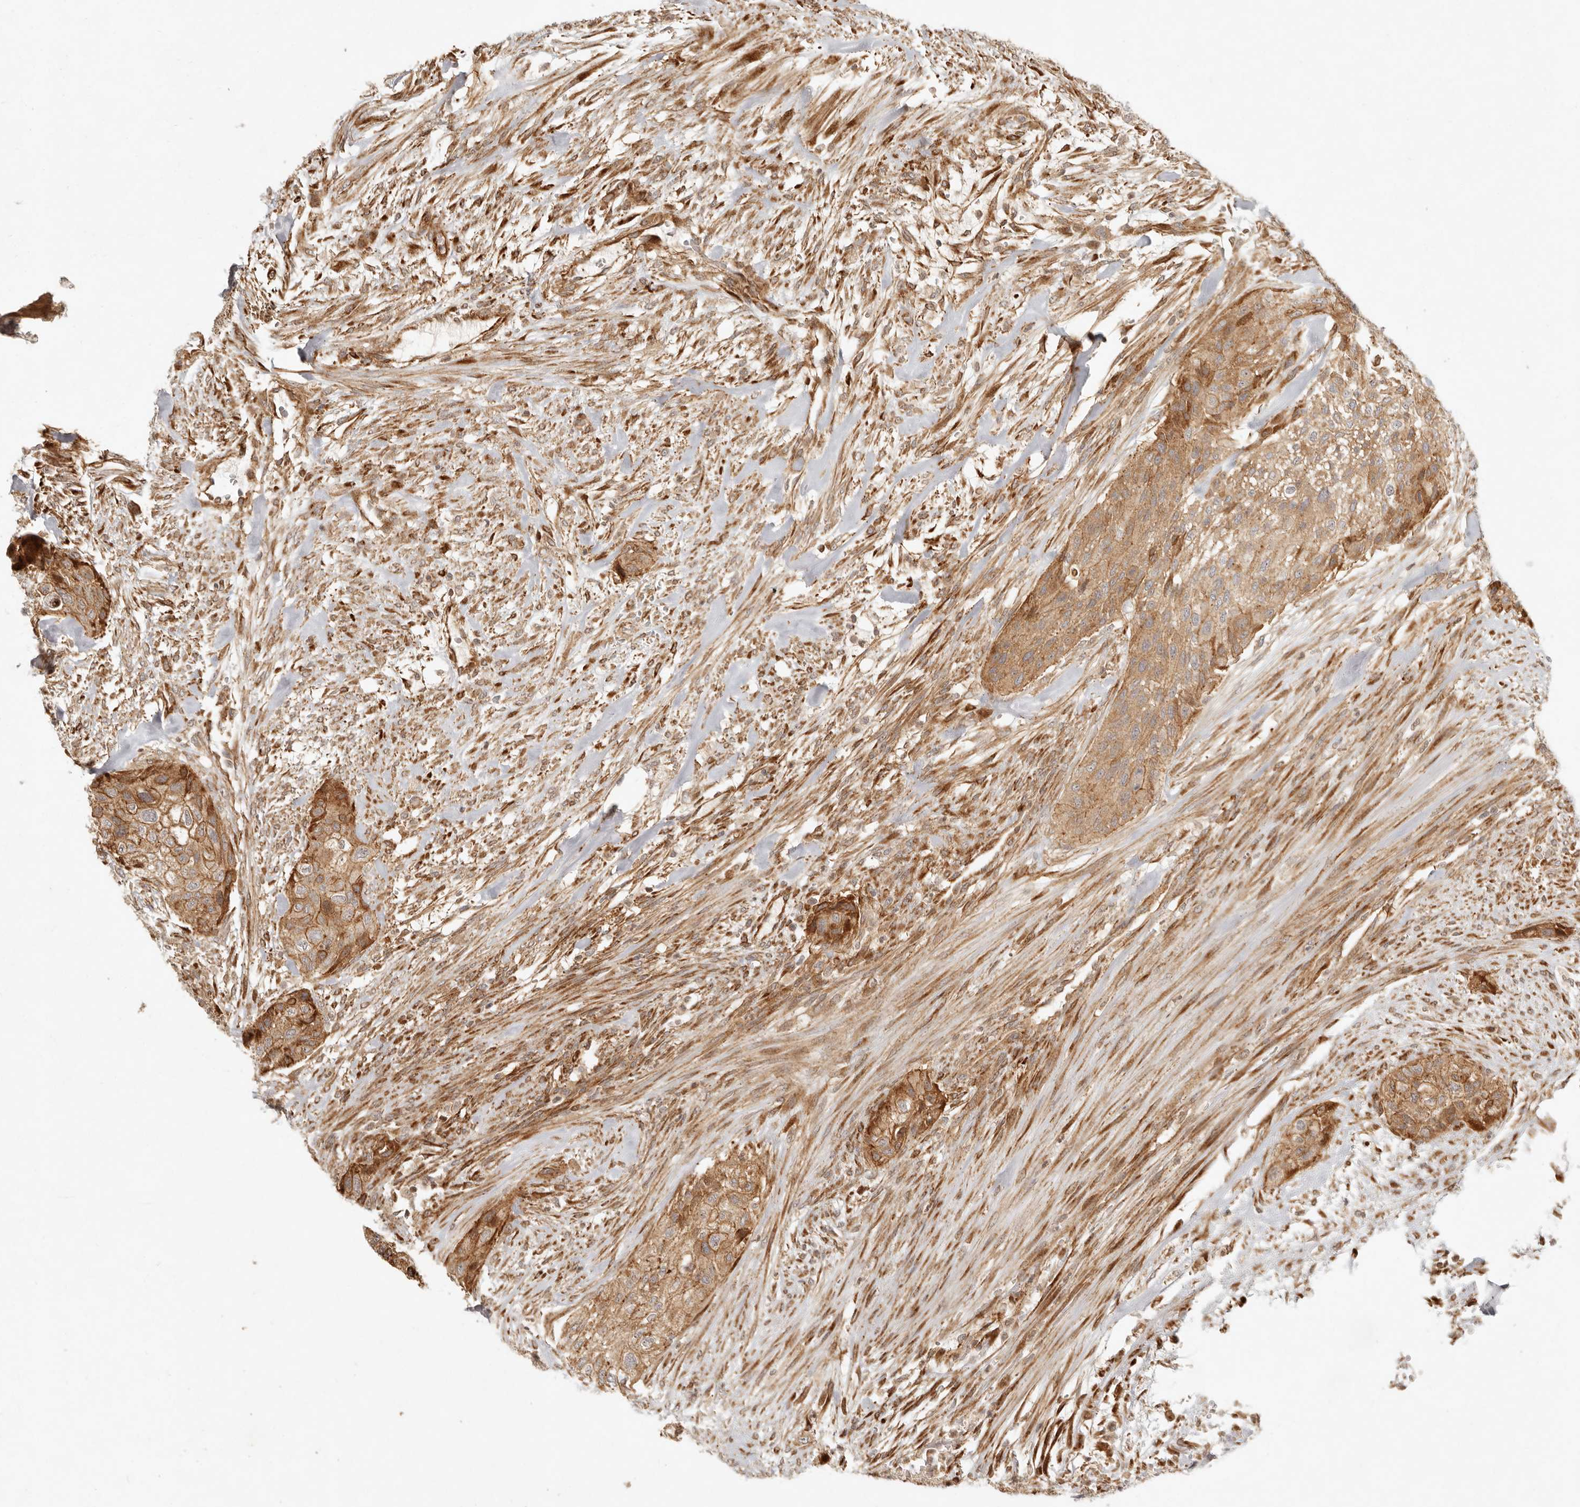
{"staining": {"intensity": "moderate", "quantity": ">75%", "location": "cytoplasmic/membranous,nuclear"}, "tissue": "urothelial cancer", "cell_type": "Tumor cells", "image_type": "cancer", "snomed": [{"axis": "morphology", "description": "Urothelial carcinoma, High grade"}, {"axis": "topography", "description": "Urinary bladder"}], "caption": "High-magnification brightfield microscopy of urothelial cancer stained with DAB (brown) and counterstained with hematoxylin (blue). tumor cells exhibit moderate cytoplasmic/membranous and nuclear staining is present in about>75% of cells.", "gene": "KLHL38", "patient": {"sex": "male", "age": 35}}